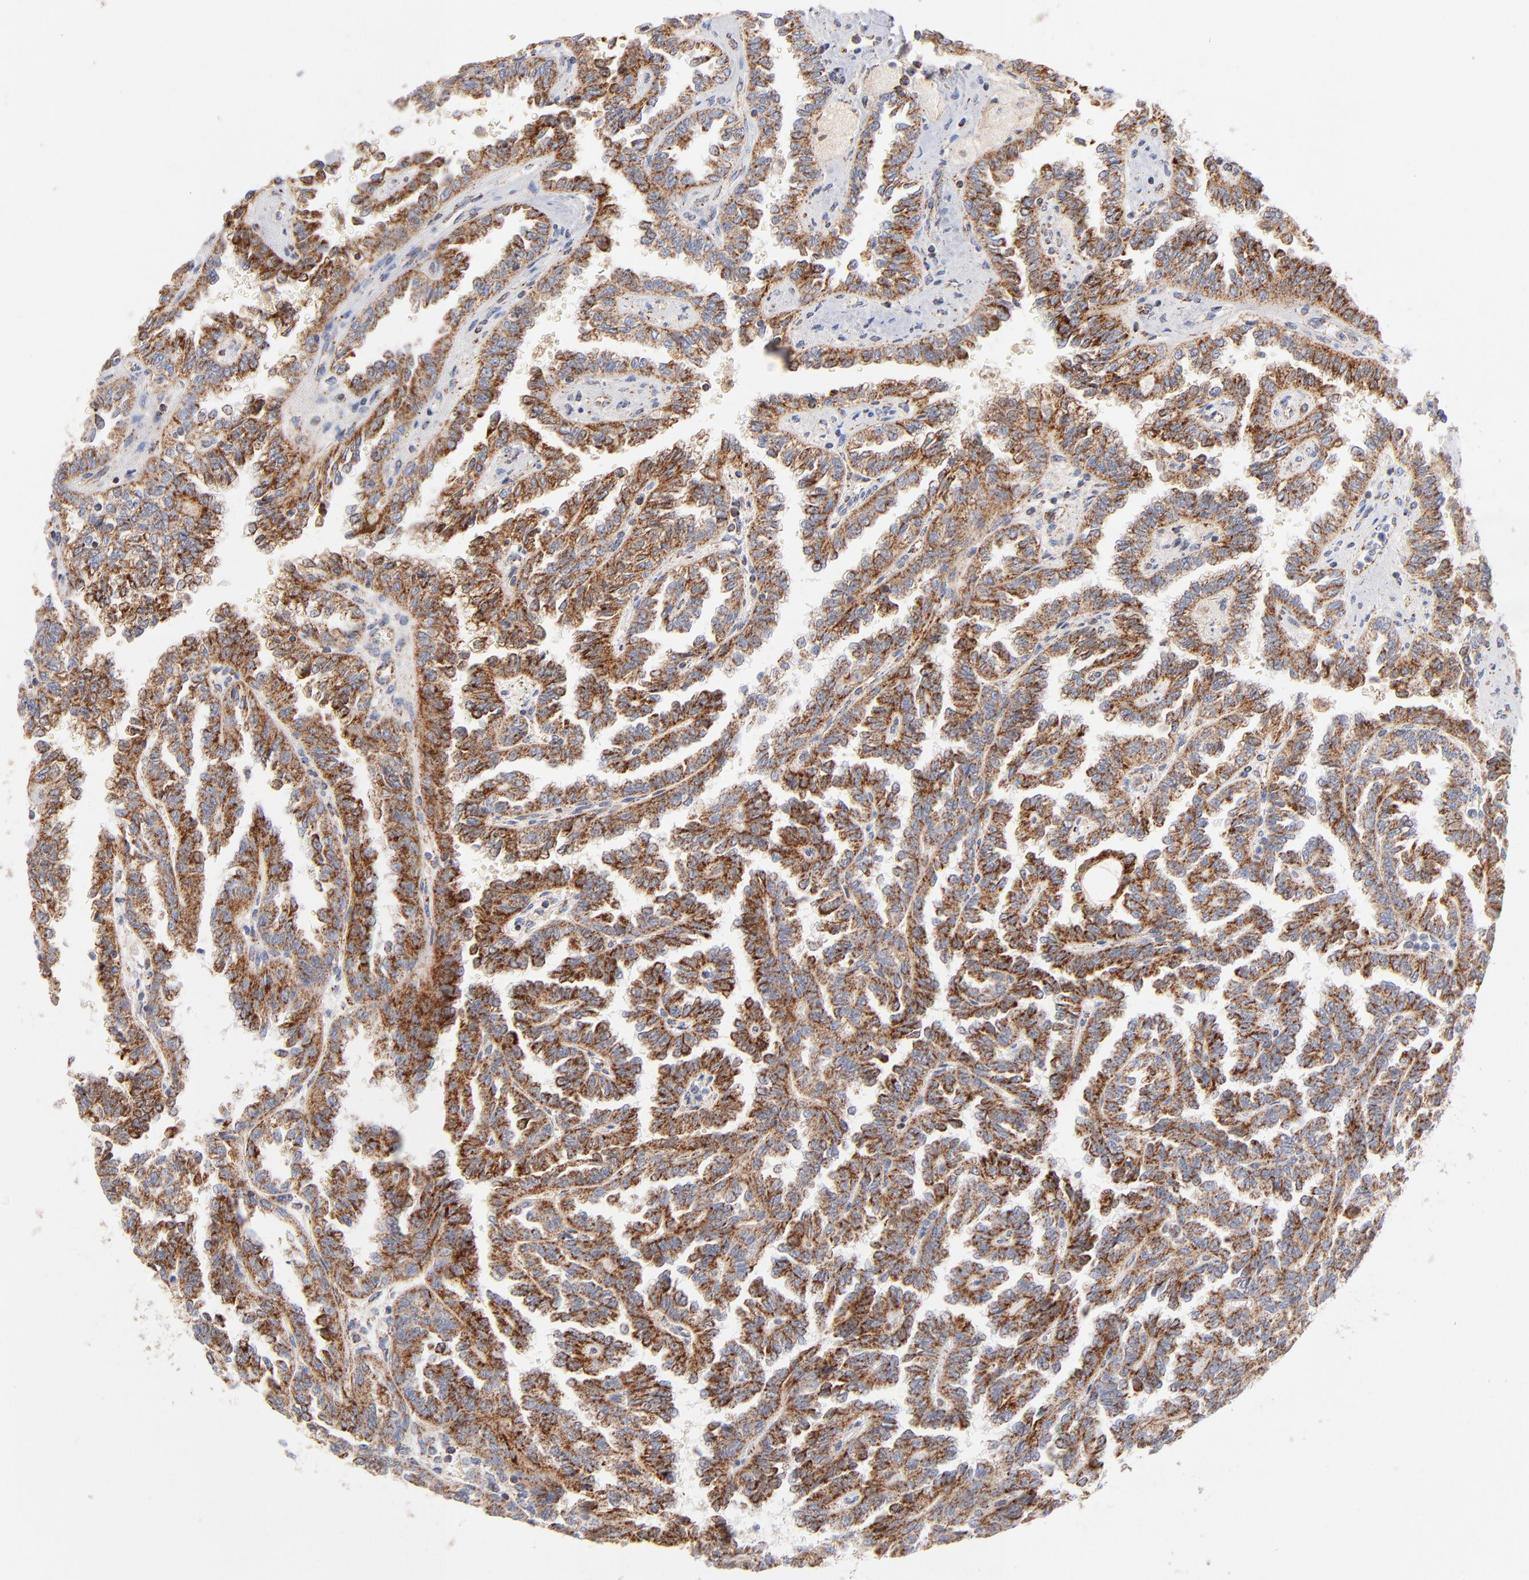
{"staining": {"intensity": "moderate", "quantity": ">75%", "location": "cytoplasmic/membranous"}, "tissue": "renal cancer", "cell_type": "Tumor cells", "image_type": "cancer", "snomed": [{"axis": "morphology", "description": "Inflammation, NOS"}, {"axis": "morphology", "description": "Adenocarcinoma, NOS"}, {"axis": "topography", "description": "Kidney"}], "caption": "Tumor cells reveal medium levels of moderate cytoplasmic/membranous staining in about >75% of cells in renal cancer (adenocarcinoma).", "gene": "DLAT", "patient": {"sex": "male", "age": 68}}